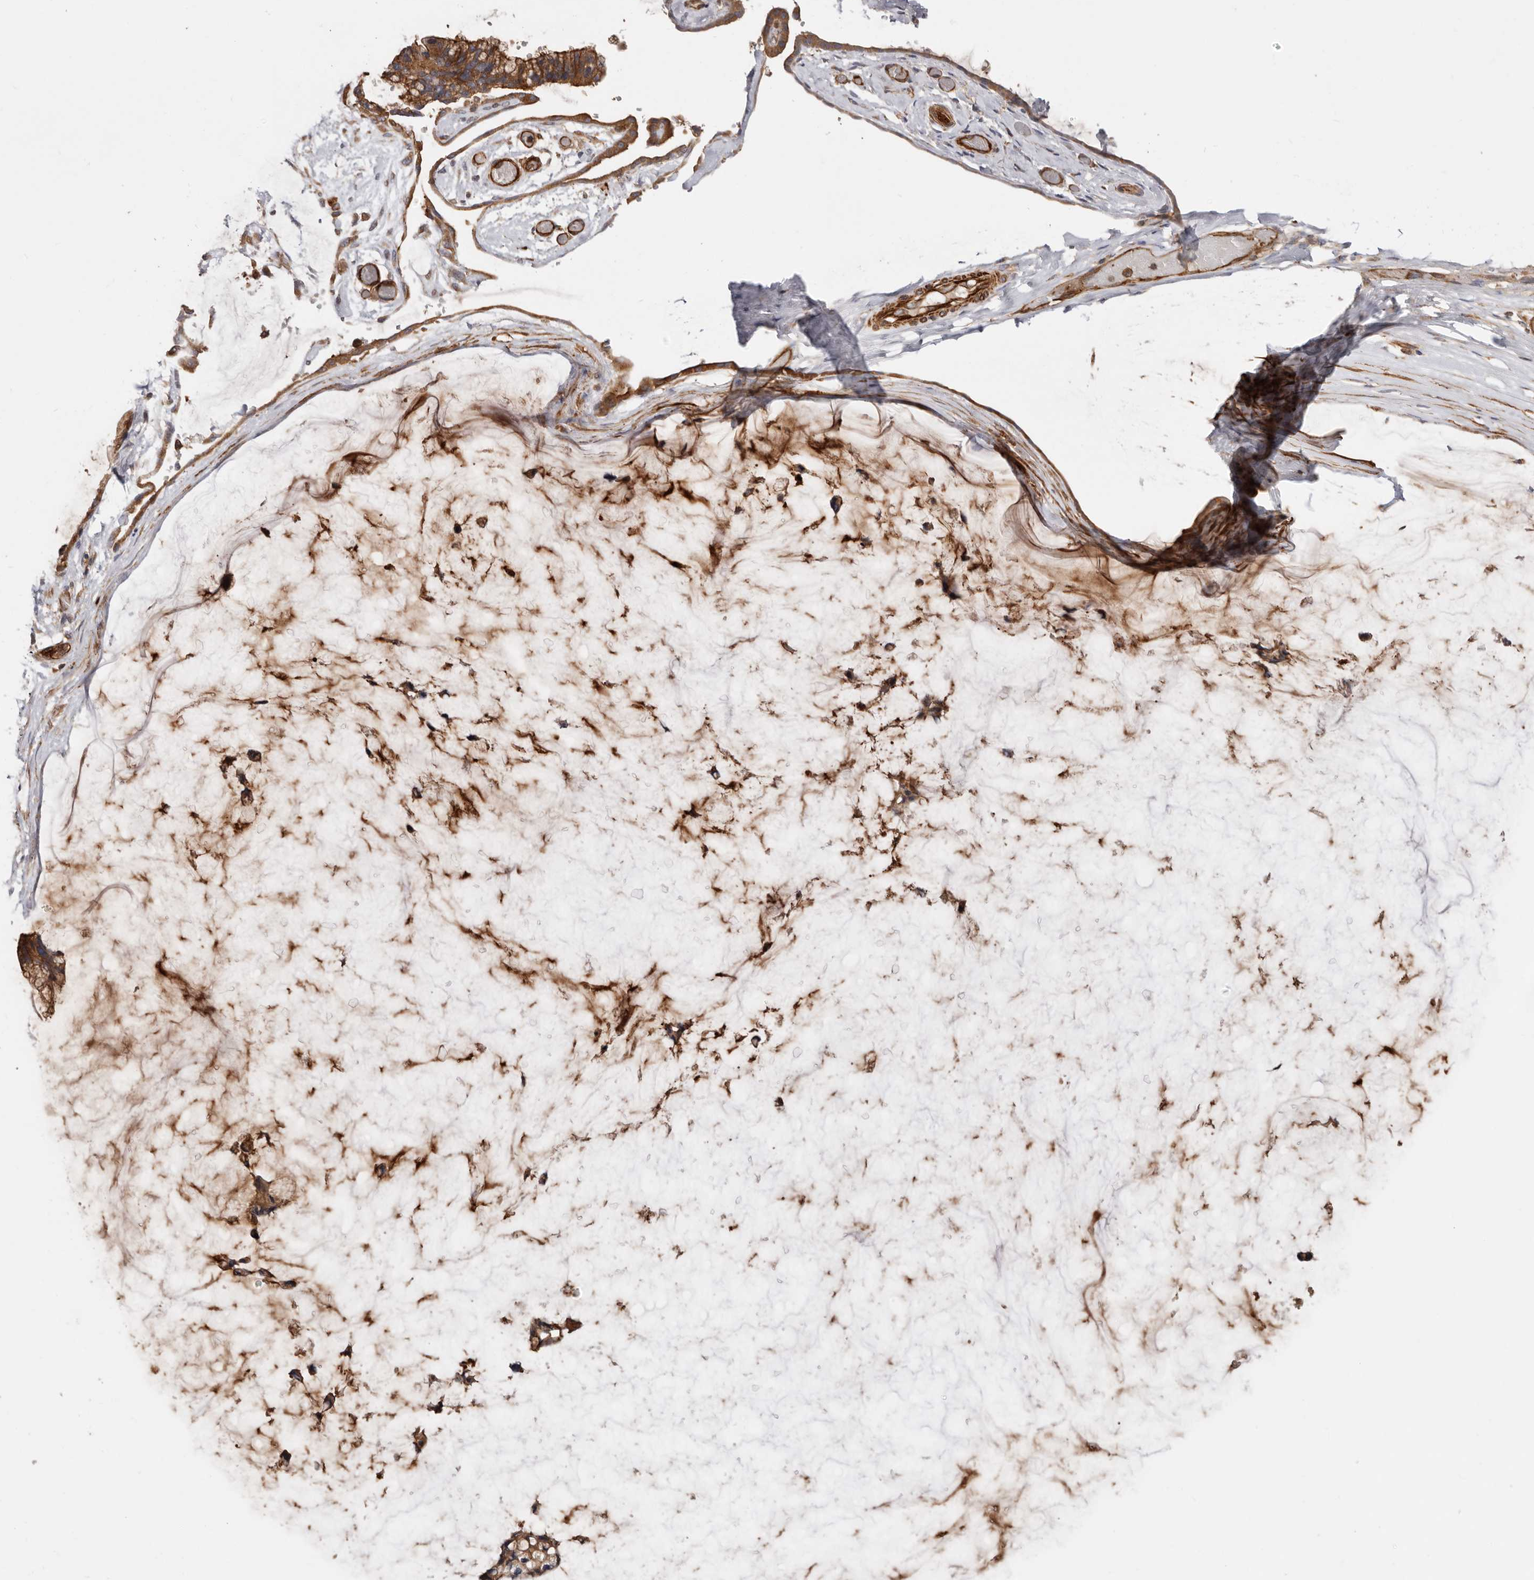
{"staining": {"intensity": "moderate", "quantity": ">75%", "location": "cytoplasmic/membranous"}, "tissue": "ovarian cancer", "cell_type": "Tumor cells", "image_type": "cancer", "snomed": [{"axis": "morphology", "description": "Cystadenocarcinoma, mucinous, NOS"}, {"axis": "topography", "description": "Ovary"}], "caption": "Human ovarian cancer (mucinous cystadenocarcinoma) stained for a protein (brown) demonstrates moderate cytoplasmic/membranous positive expression in approximately >75% of tumor cells.", "gene": "TMC7", "patient": {"sex": "female", "age": 39}}